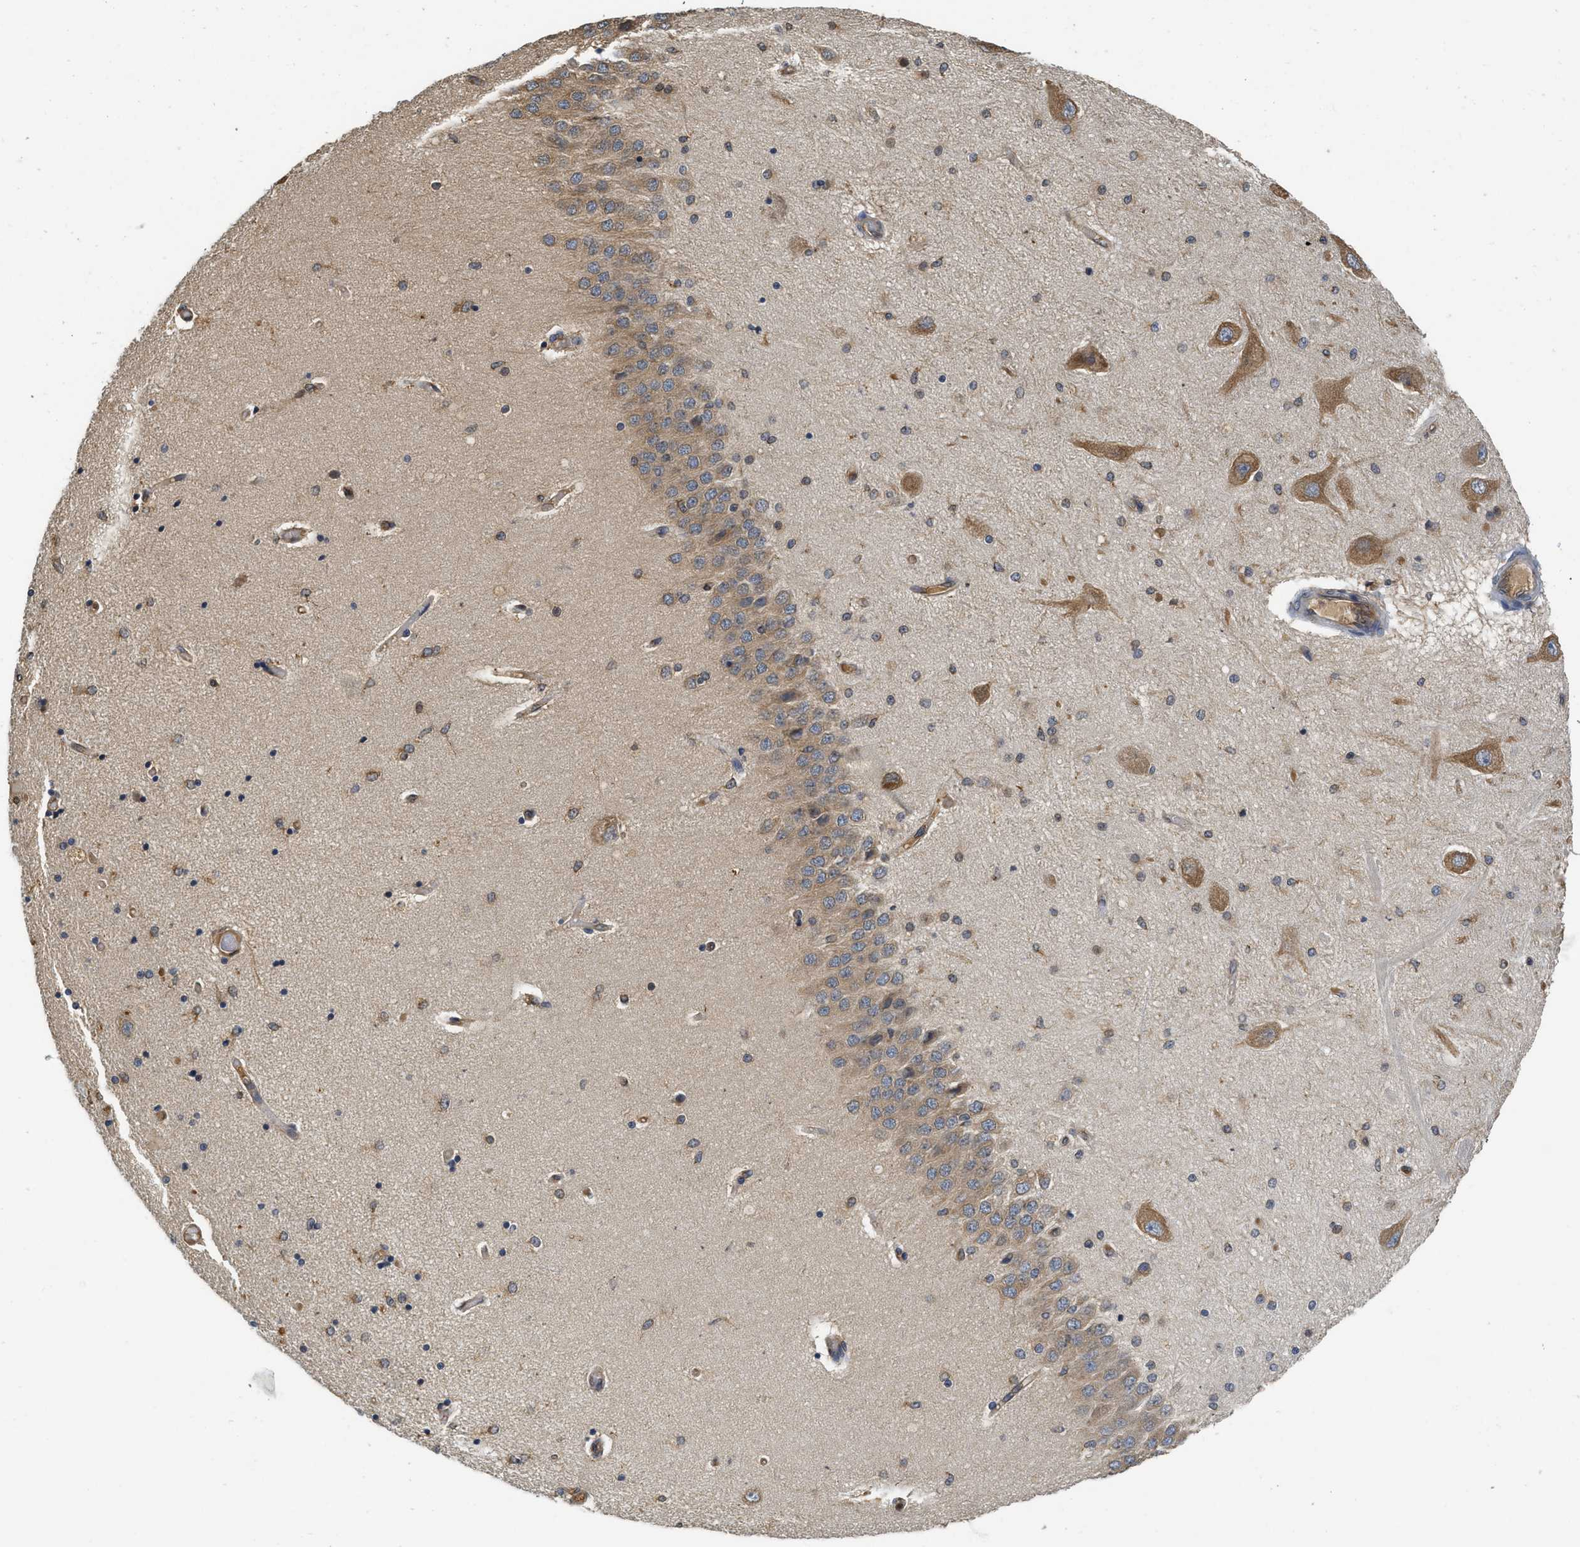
{"staining": {"intensity": "moderate", "quantity": "25%-75%", "location": "cytoplasmic/membranous"}, "tissue": "hippocampus", "cell_type": "Glial cells", "image_type": "normal", "snomed": [{"axis": "morphology", "description": "Normal tissue, NOS"}, {"axis": "topography", "description": "Hippocampus"}], "caption": "Immunohistochemical staining of unremarkable human hippocampus displays 25%-75% levels of moderate cytoplasmic/membranous protein staining in about 25%-75% of glial cells.", "gene": "BCAP31", "patient": {"sex": "female", "age": 54}}